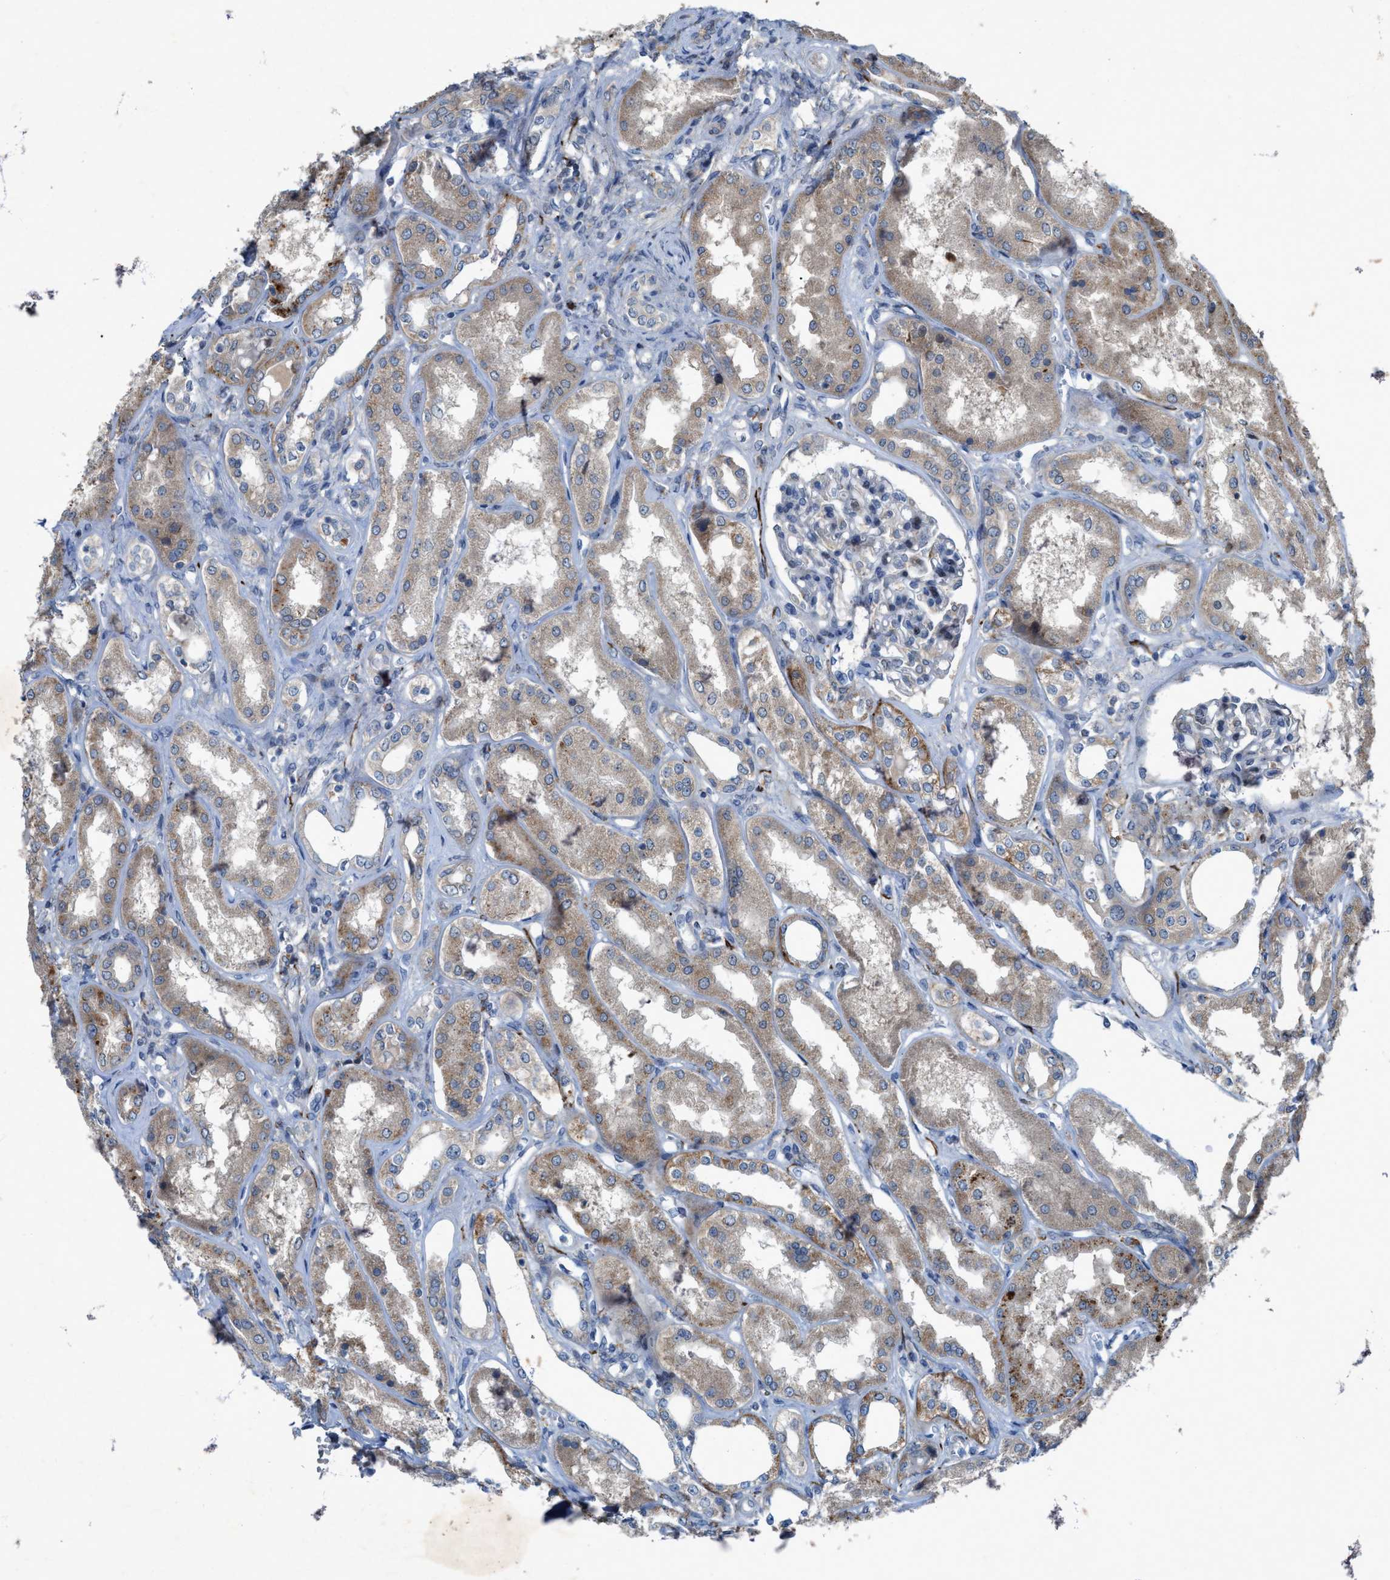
{"staining": {"intensity": "weak", "quantity": "<25%", "location": "cytoplasmic/membranous"}, "tissue": "kidney", "cell_type": "Cells in glomeruli", "image_type": "normal", "snomed": [{"axis": "morphology", "description": "Normal tissue, NOS"}, {"axis": "topography", "description": "Kidney"}], "caption": "Protein analysis of benign kidney reveals no significant positivity in cells in glomeruli.", "gene": "URGCP", "patient": {"sex": "female", "age": 56}}